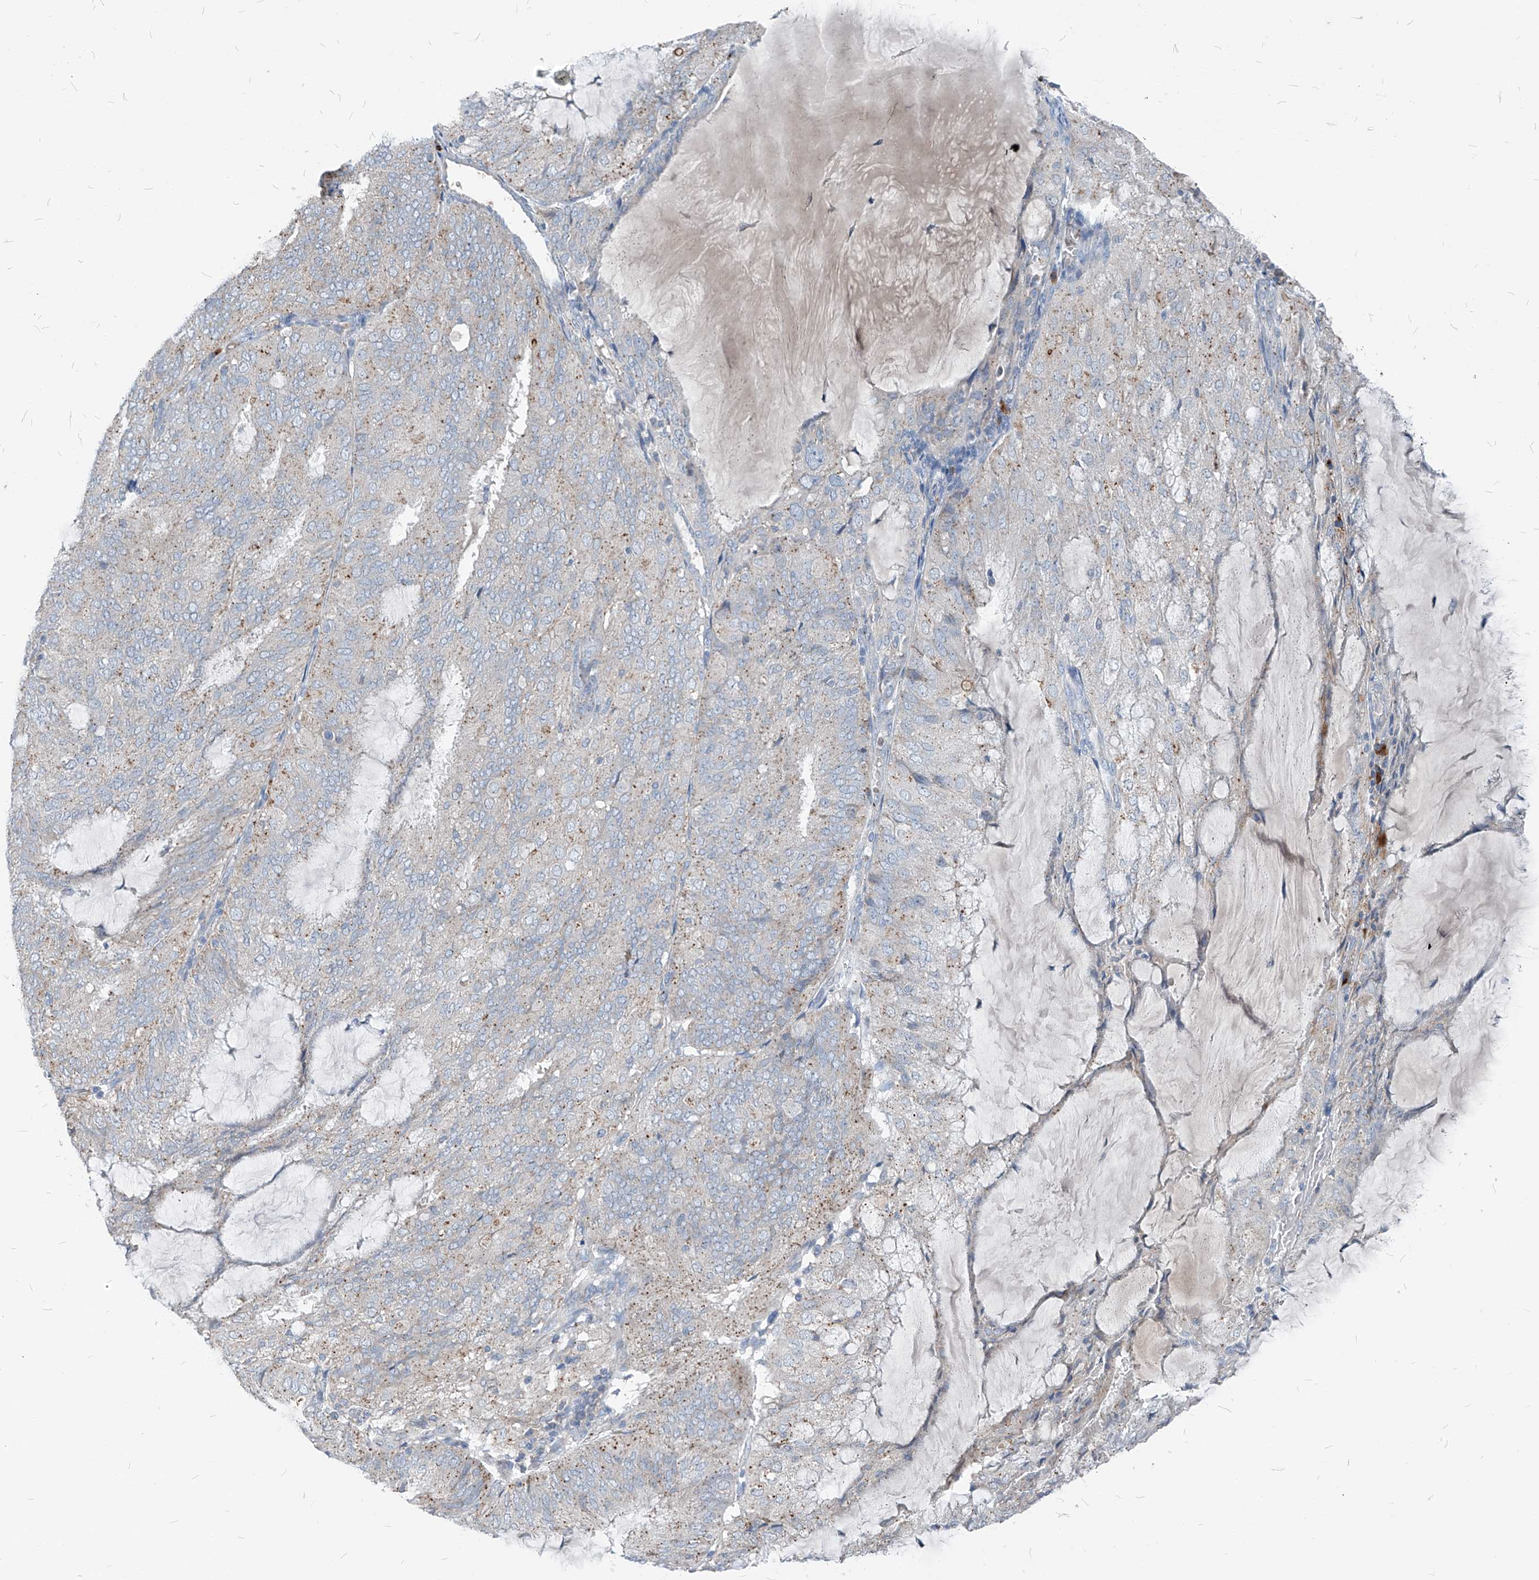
{"staining": {"intensity": "weak", "quantity": "<25%", "location": "cytoplasmic/membranous"}, "tissue": "endometrial cancer", "cell_type": "Tumor cells", "image_type": "cancer", "snomed": [{"axis": "morphology", "description": "Adenocarcinoma, NOS"}, {"axis": "topography", "description": "Endometrium"}], "caption": "High power microscopy image of an immunohistochemistry photomicrograph of endometrial cancer (adenocarcinoma), revealing no significant expression in tumor cells.", "gene": "CHMP2B", "patient": {"sex": "female", "age": 81}}